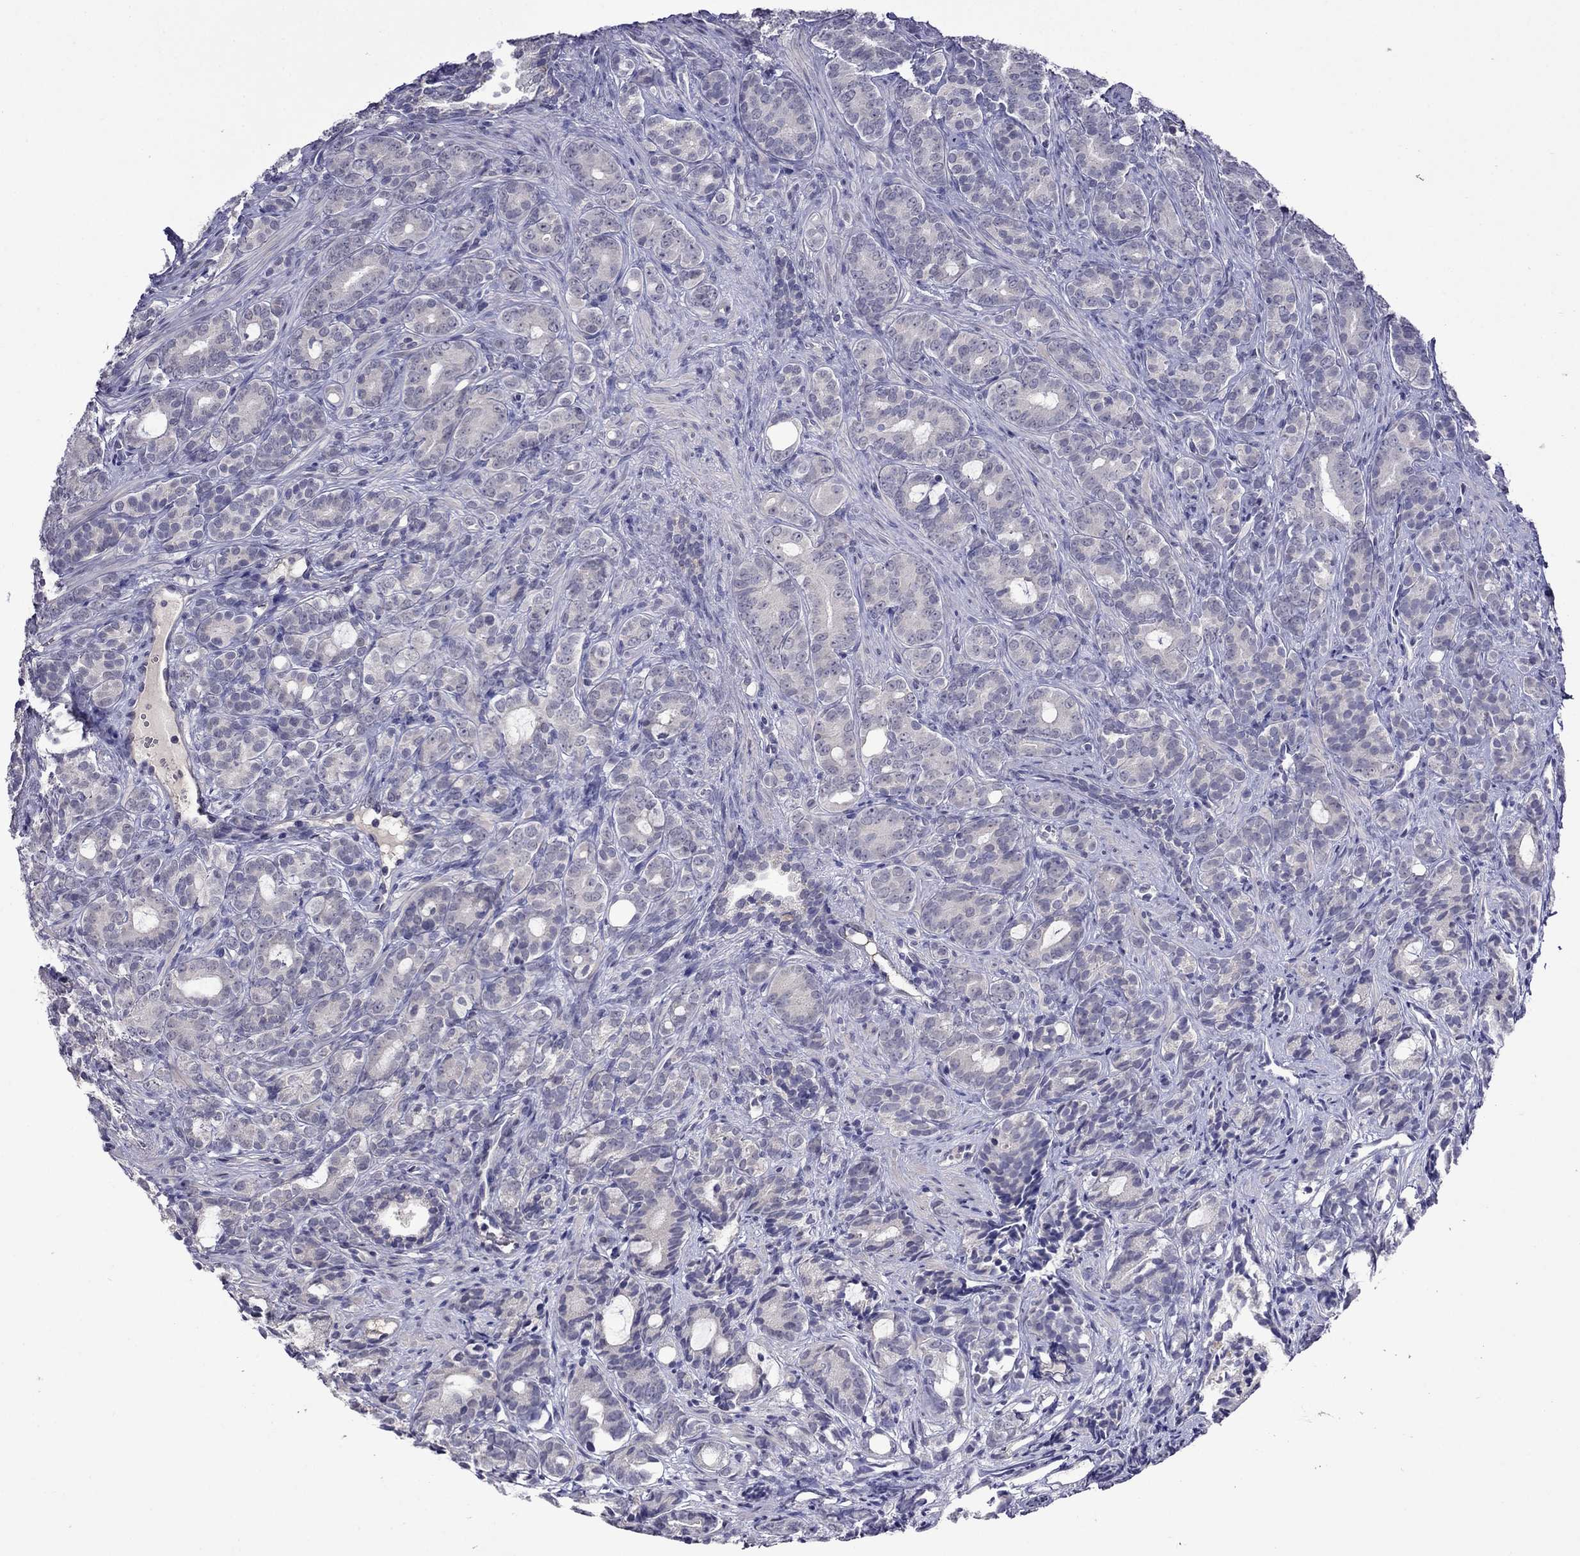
{"staining": {"intensity": "negative", "quantity": "none", "location": "none"}, "tissue": "prostate cancer", "cell_type": "Tumor cells", "image_type": "cancer", "snomed": [{"axis": "morphology", "description": "Adenocarcinoma, High grade"}, {"axis": "topography", "description": "Prostate"}], "caption": "IHC histopathology image of neoplastic tissue: human prostate cancer stained with DAB reveals no significant protein expression in tumor cells.", "gene": "STAR", "patient": {"sex": "male", "age": 84}}